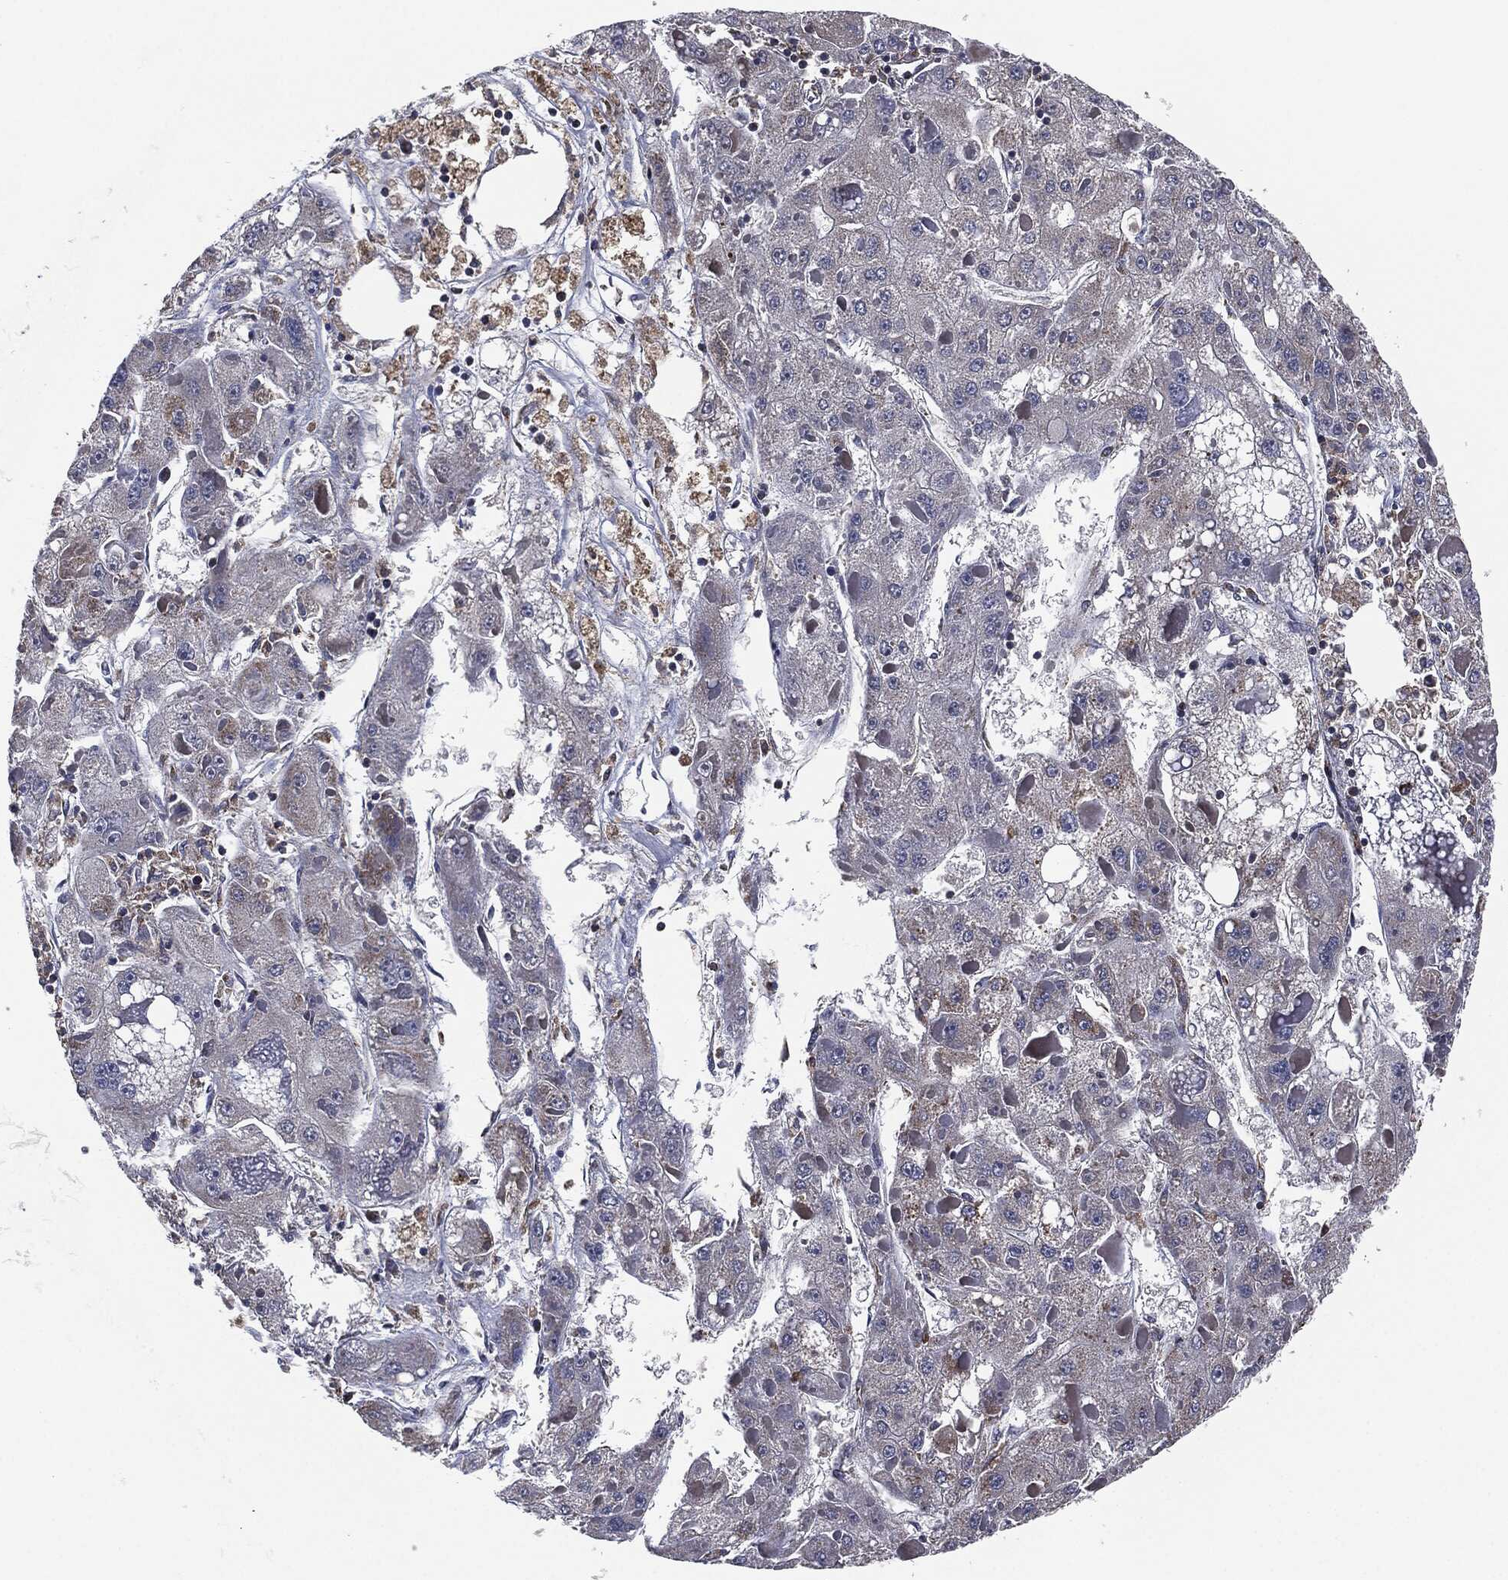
{"staining": {"intensity": "moderate", "quantity": "<25%", "location": "cytoplasmic/membranous"}, "tissue": "liver cancer", "cell_type": "Tumor cells", "image_type": "cancer", "snomed": [{"axis": "morphology", "description": "Carcinoma, Hepatocellular, NOS"}, {"axis": "topography", "description": "Liver"}], "caption": "This image demonstrates IHC staining of hepatocellular carcinoma (liver), with low moderate cytoplasmic/membranous expression in approximately <25% of tumor cells.", "gene": "NDUFV2", "patient": {"sex": "female", "age": 73}}